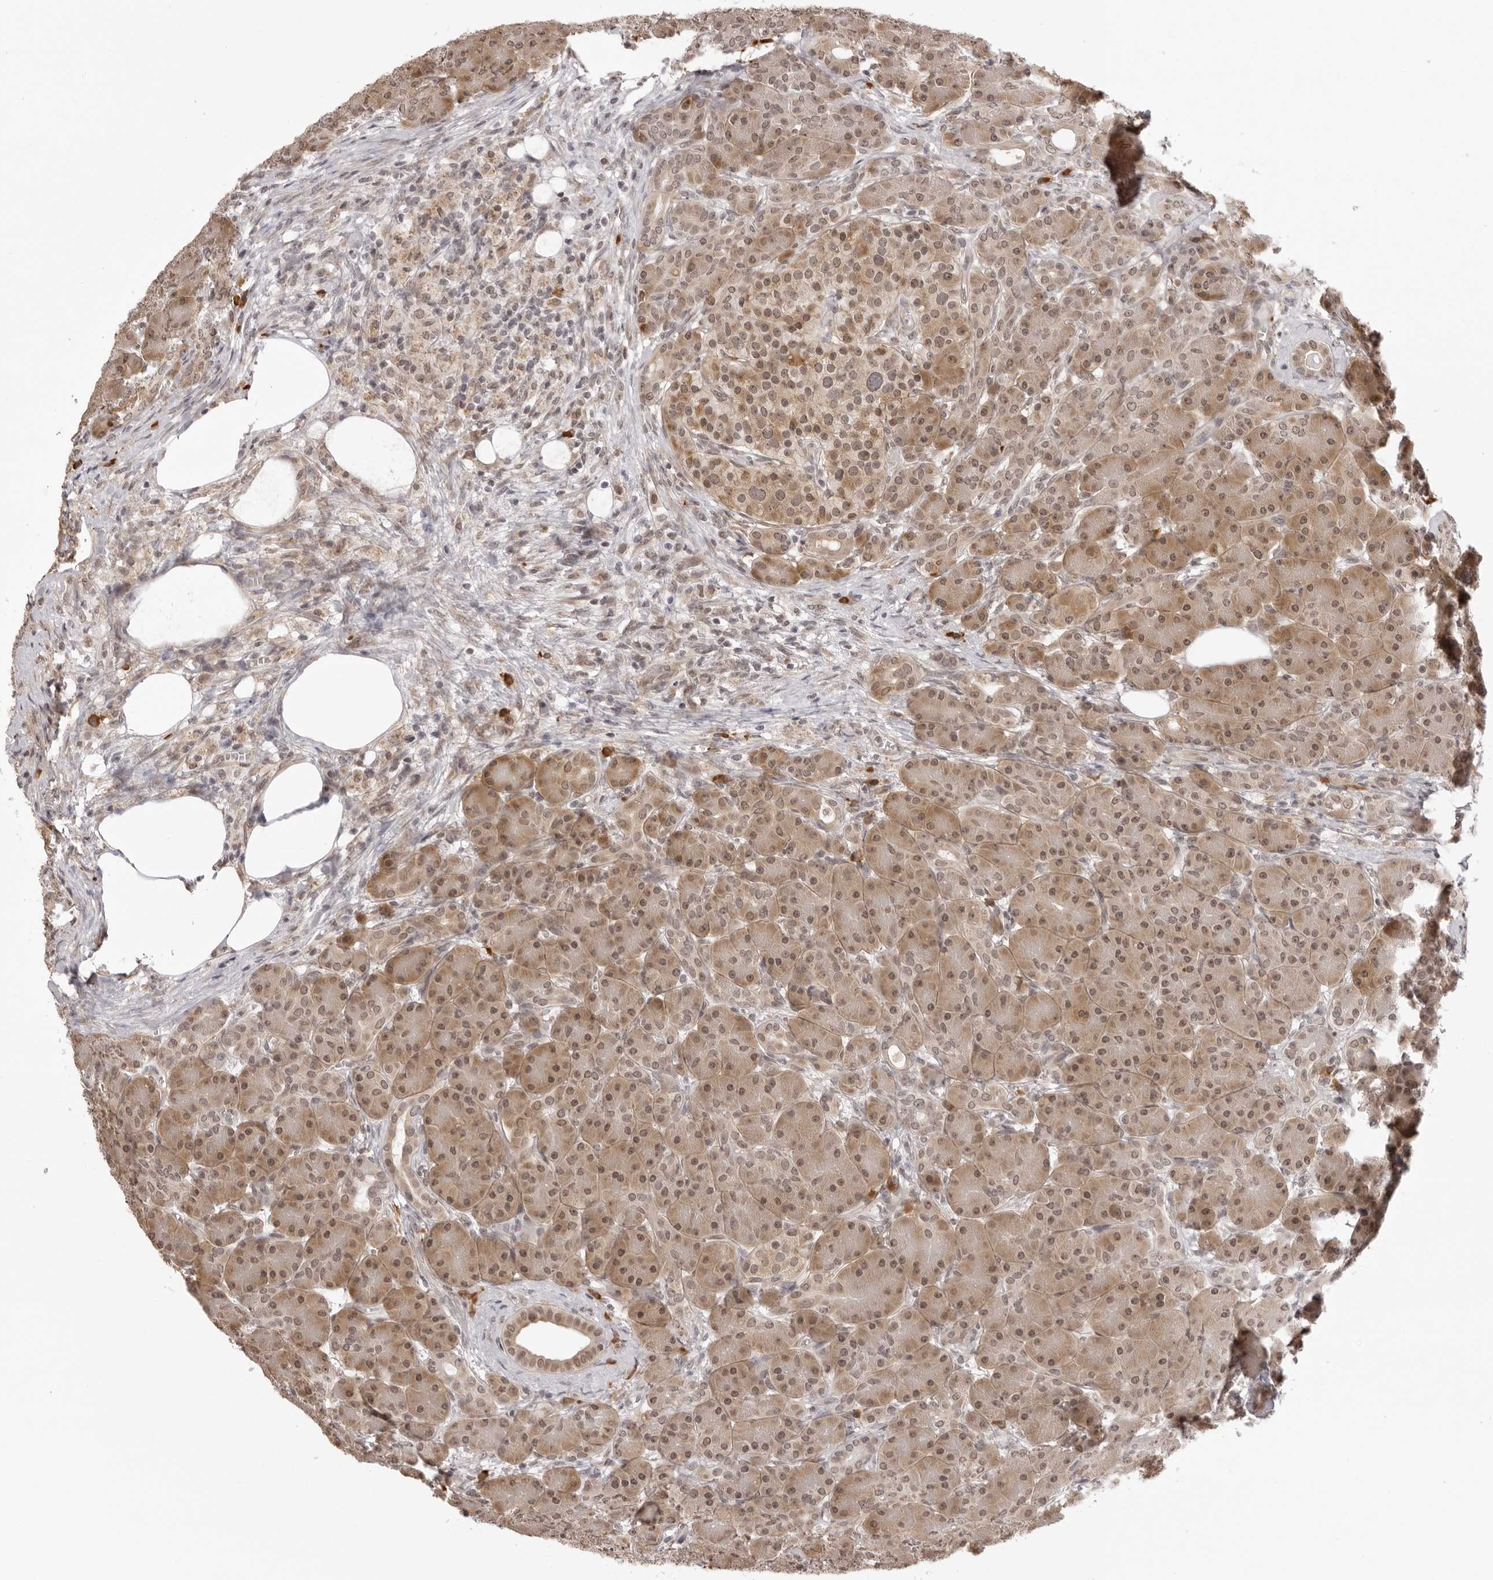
{"staining": {"intensity": "moderate", "quantity": ">75%", "location": "cytoplasmic/membranous,nuclear"}, "tissue": "pancreas", "cell_type": "Exocrine glandular cells", "image_type": "normal", "snomed": [{"axis": "morphology", "description": "Normal tissue, NOS"}, {"axis": "topography", "description": "Pancreas"}], "caption": "Normal pancreas displays moderate cytoplasmic/membranous,nuclear positivity in approximately >75% of exocrine glandular cells, visualized by immunohistochemistry.", "gene": "ZC3H11A", "patient": {"sex": "male", "age": 63}}